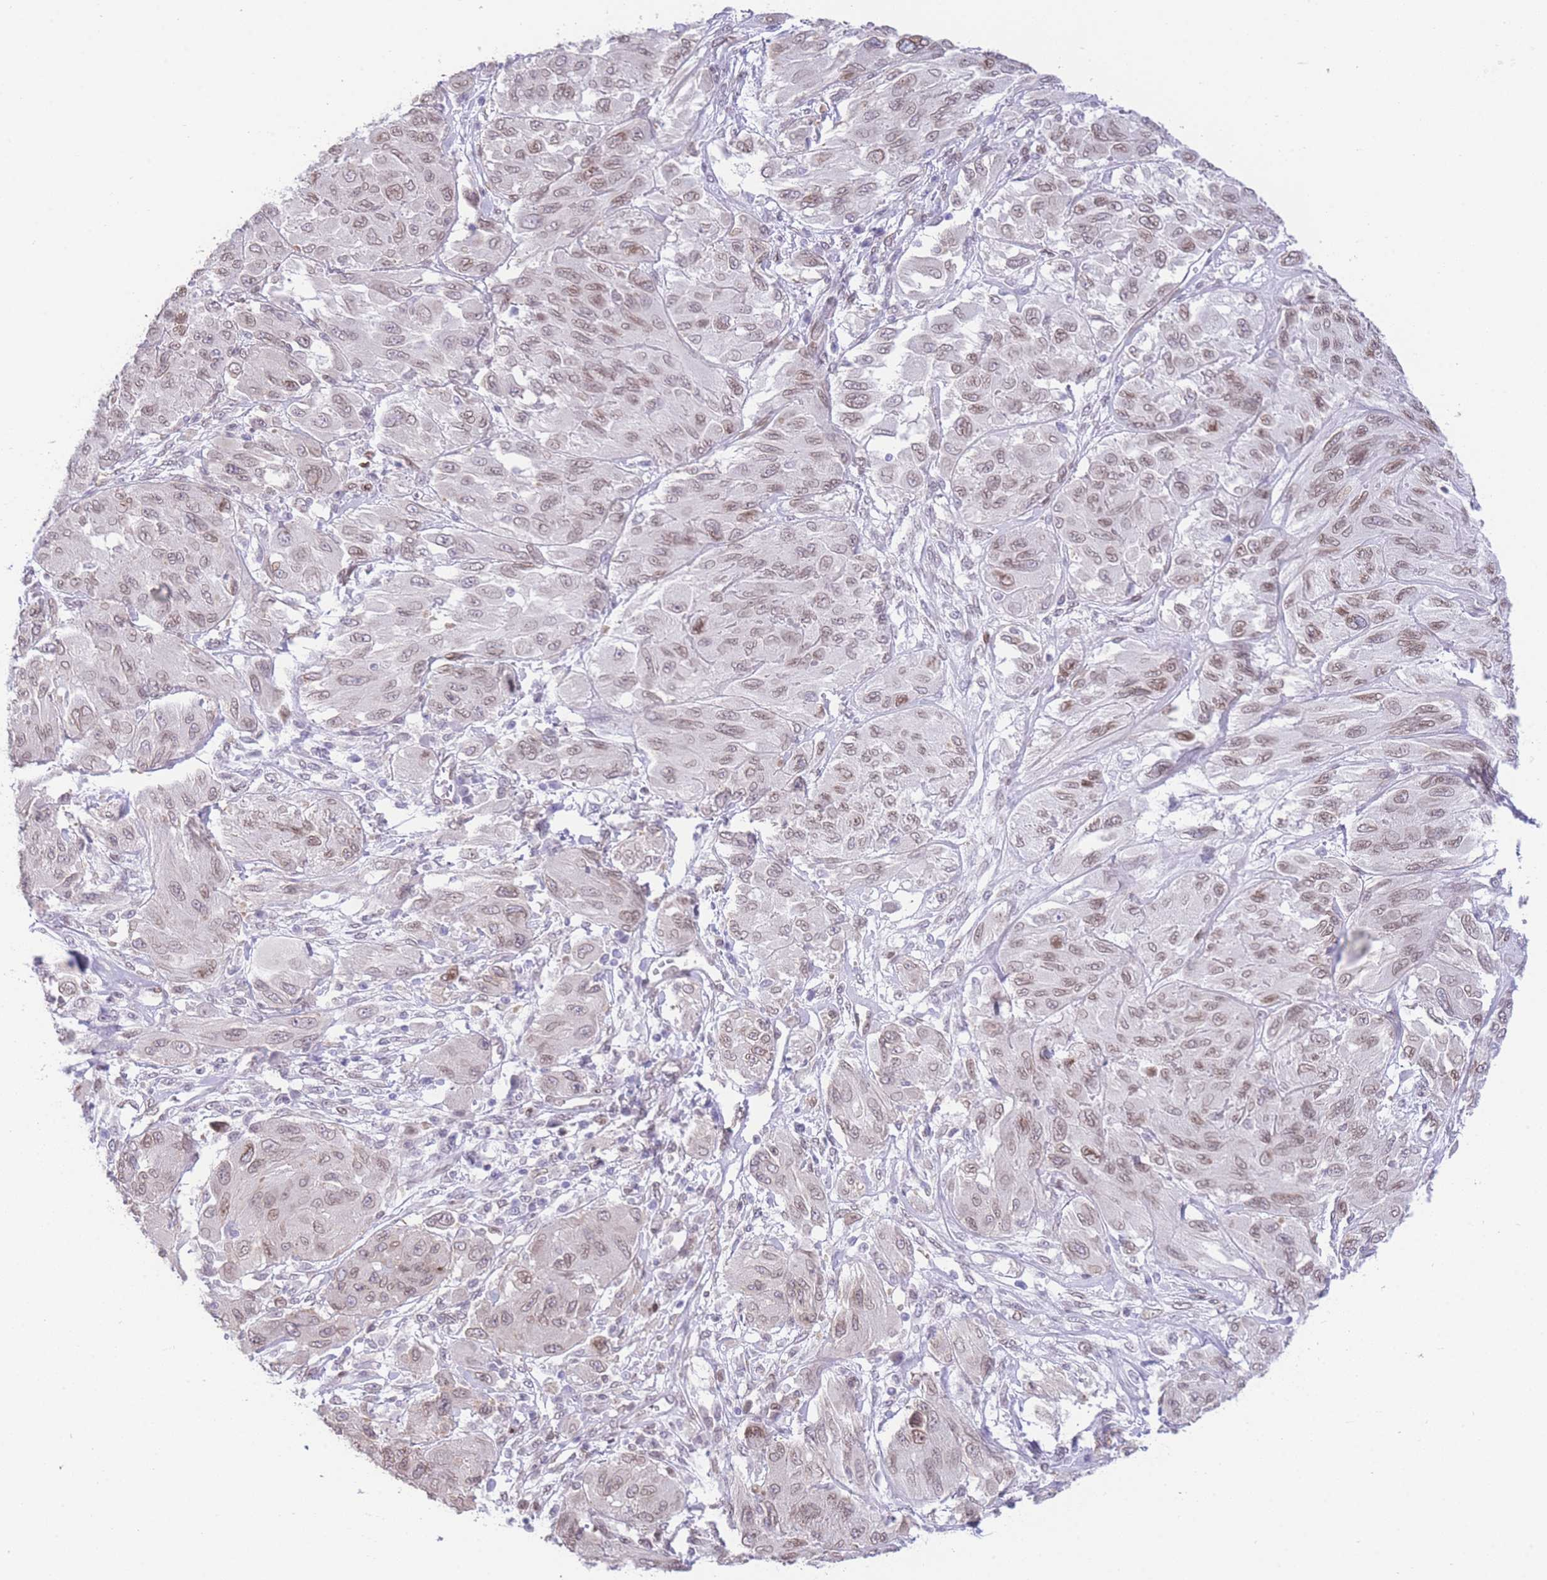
{"staining": {"intensity": "weak", "quantity": ">75%", "location": "nuclear"}, "tissue": "melanoma", "cell_type": "Tumor cells", "image_type": "cancer", "snomed": [{"axis": "morphology", "description": "Malignant melanoma, NOS"}, {"axis": "topography", "description": "Skin"}], "caption": "Immunohistochemical staining of malignant melanoma reveals weak nuclear protein expression in about >75% of tumor cells.", "gene": "OR10AD1", "patient": {"sex": "female", "age": 91}}